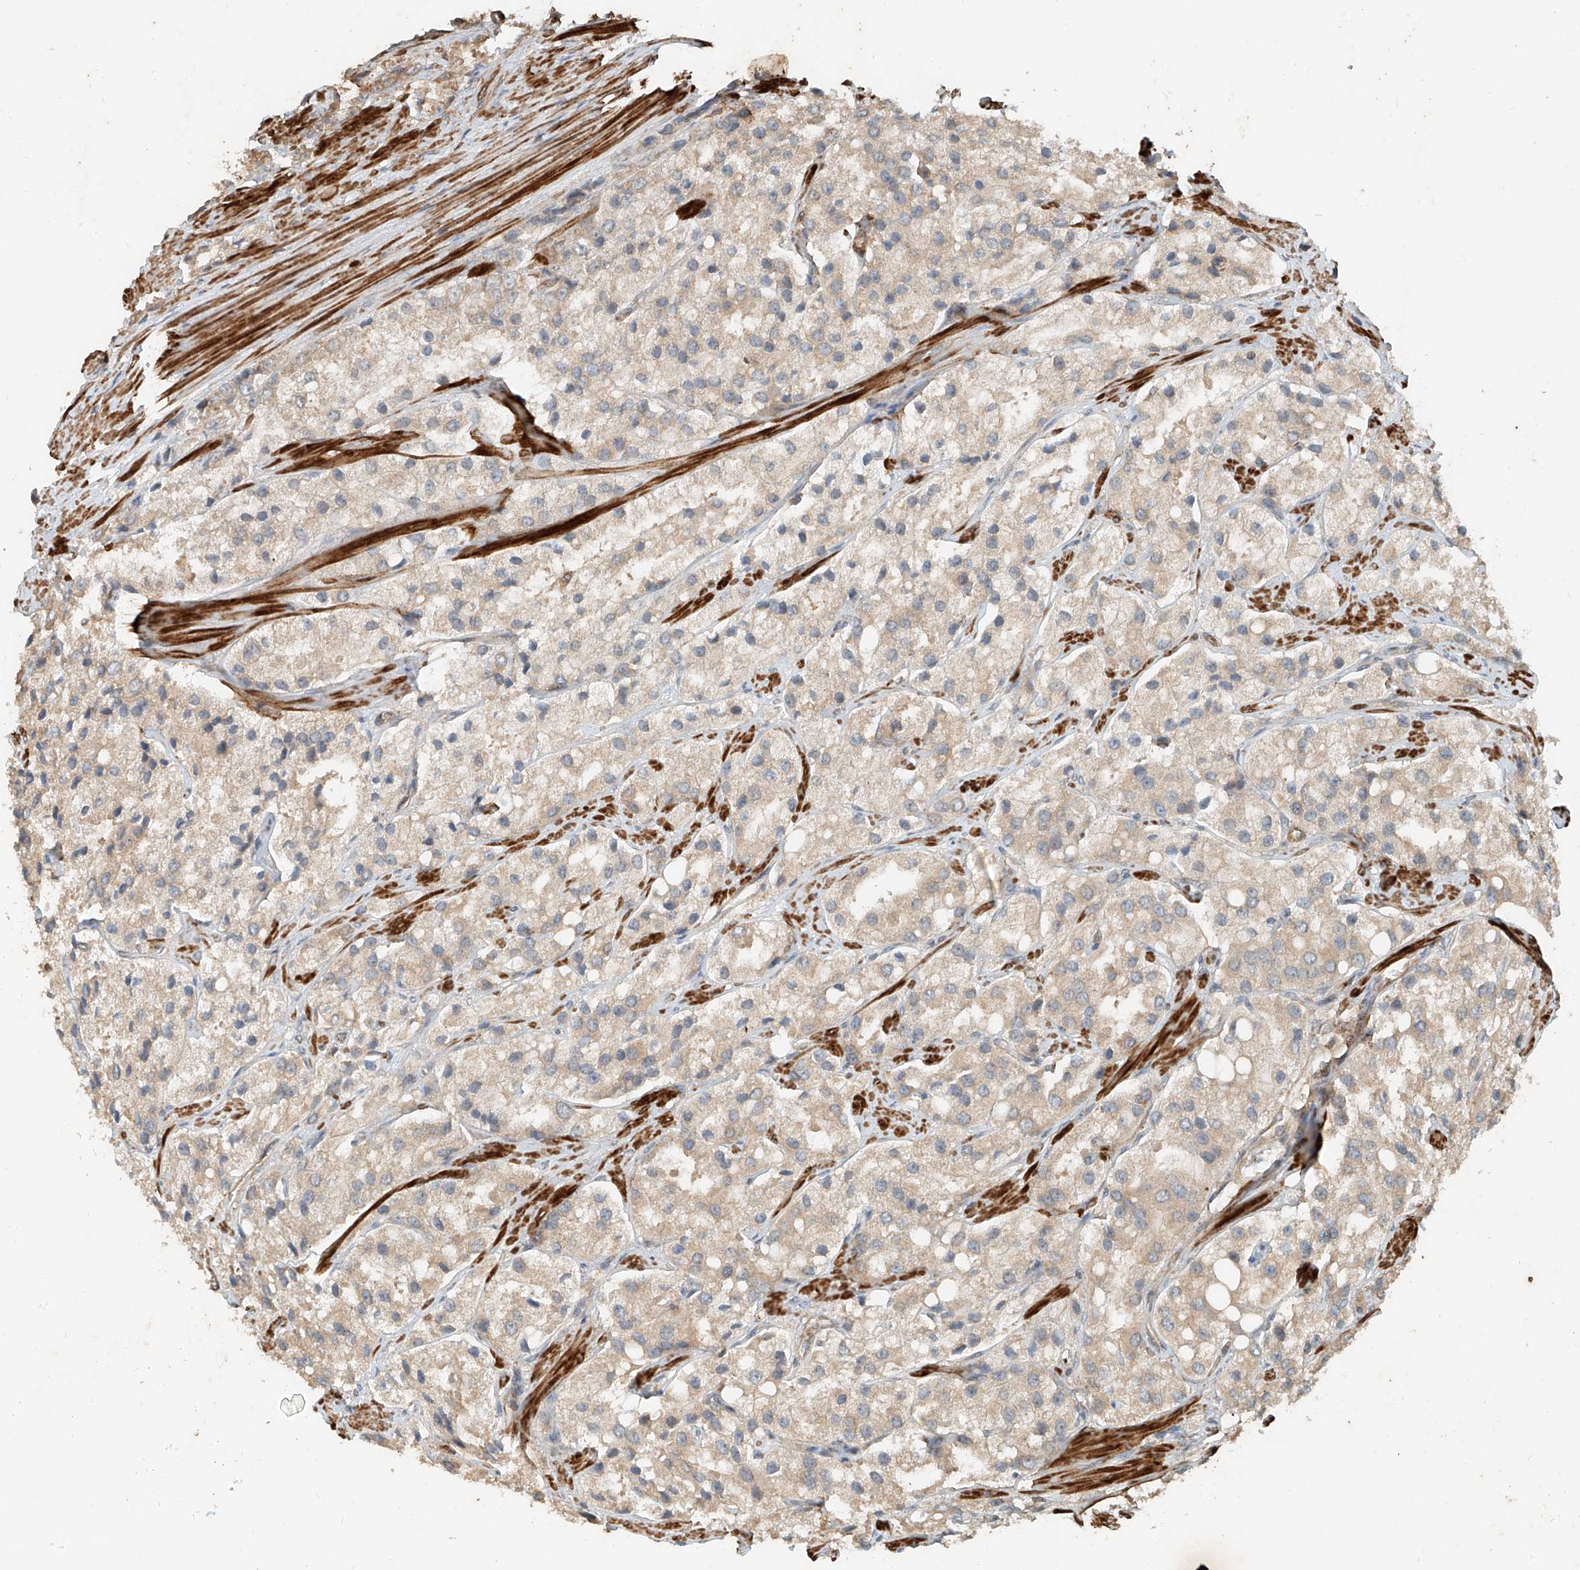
{"staining": {"intensity": "moderate", "quantity": ">75%", "location": "cytoplasmic/membranous"}, "tissue": "prostate cancer", "cell_type": "Tumor cells", "image_type": "cancer", "snomed": [{"axis": "morphology", "description": "Adenocarcinoma, High grade"}, {"axis": "topography", "description": "Prostate"}], "caption": "This is a photomicrograph of immunohistochemistry staining of prostate cancer, which shows moderate positivity in the cytoplasmic/membranous of tumor cells.", "gene": "ANKZF1", "patient": {"sex": "male", "age": 66}}